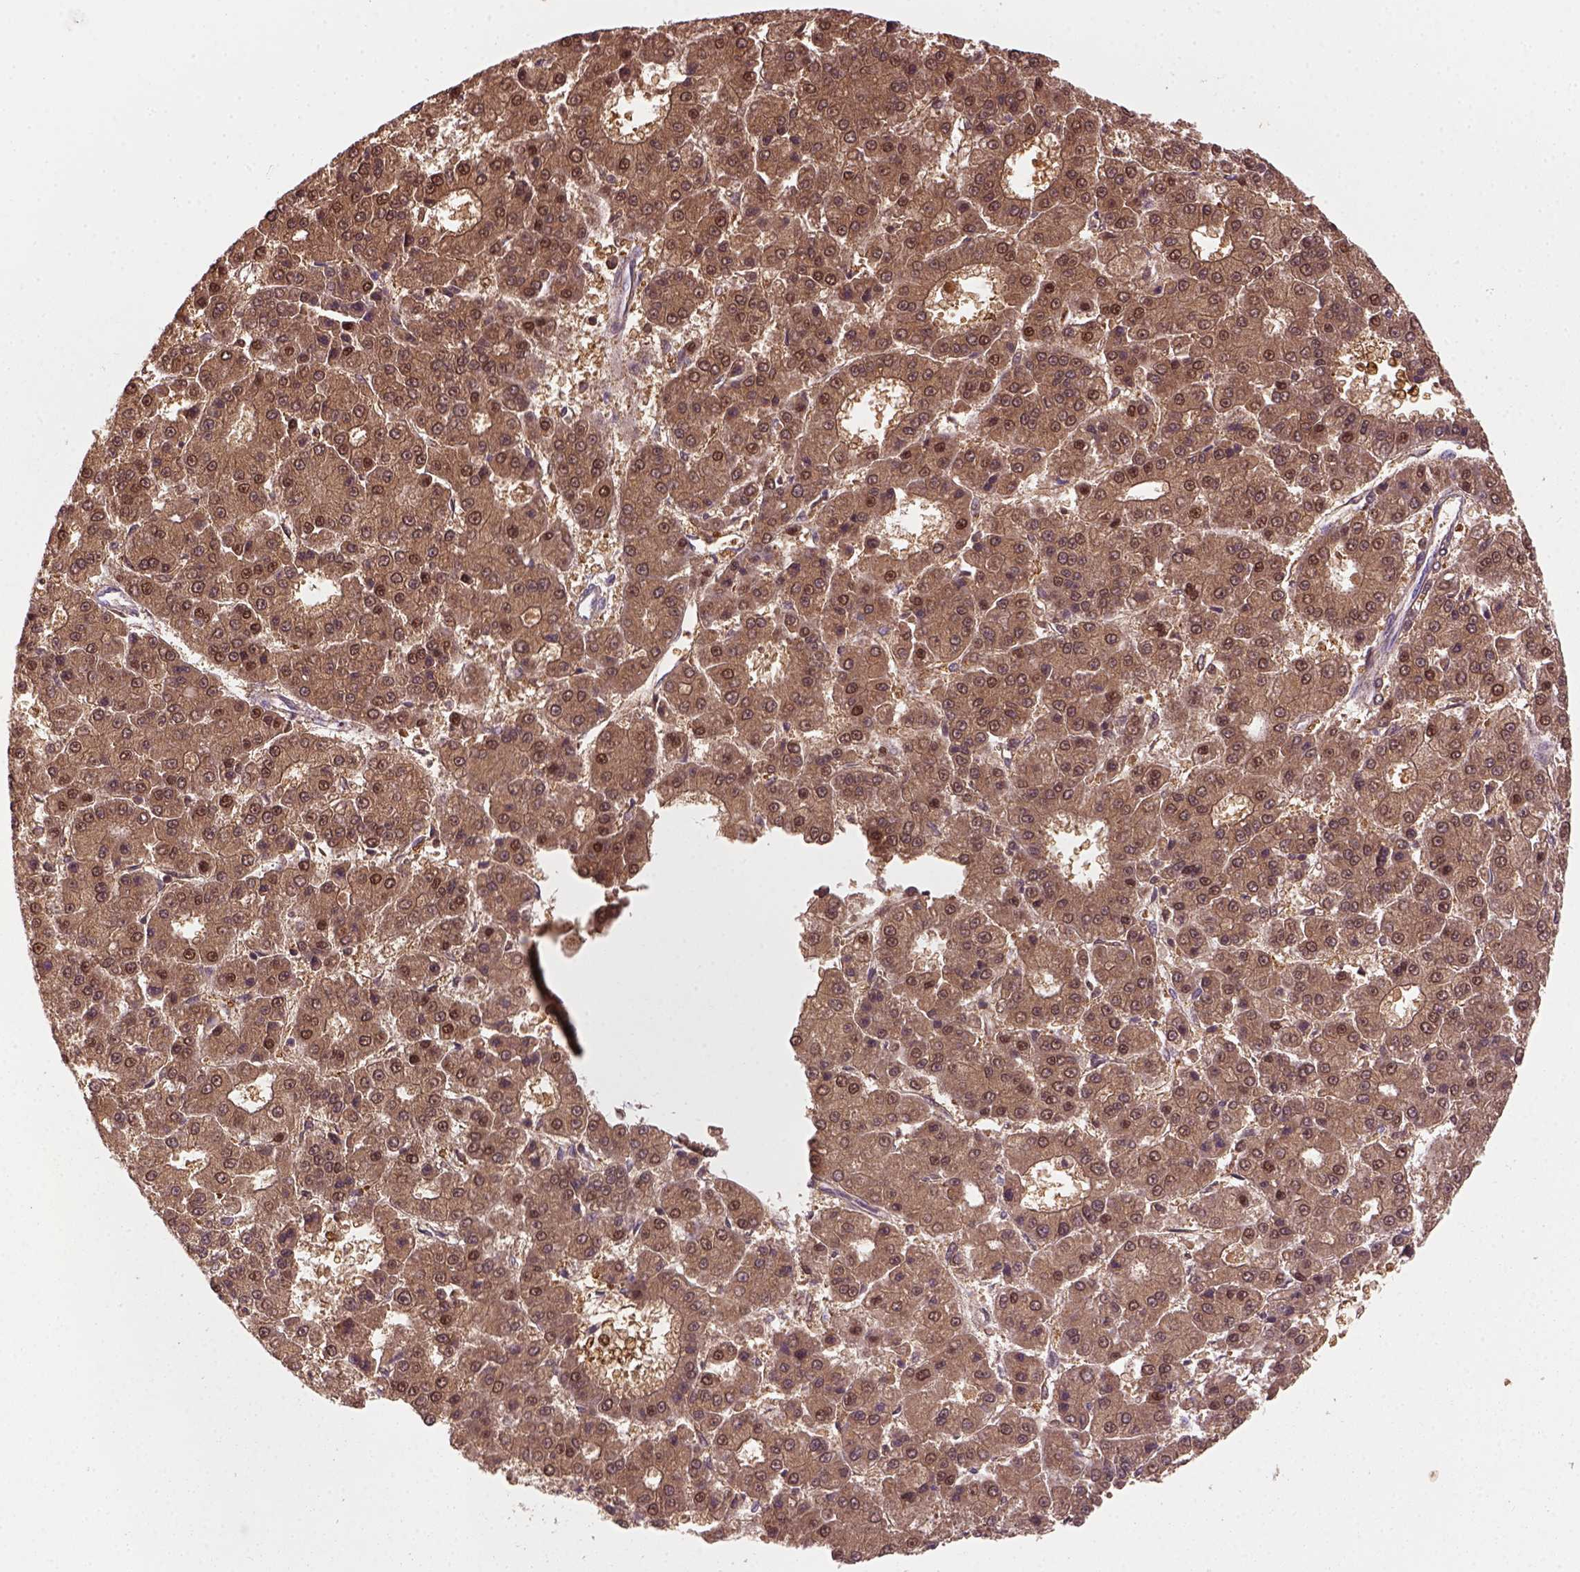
{"staining": {"intensity": "strong", "quantity": ">75%", "location": "cytoplasmic/membranous"}, "tissue": "liver cancer", "cell_type": "Tumor cells", "image_type": "cancer", "snomed": [{"axis": "morphology", "description": "Carcinoma, Hepatocellular, NOS"}, {"axis": "topography", "description": "Liver"}], "caption": "Protein staining of liver cancer (hepatocellular carcinoma) tissue reveals strong cytoplasmic/membranous staining in approximately >75% of tumor cells. (brown staining indicates protein expression, while blue staining denotes nuclei).", "gene": "GOT1", "patient": {"sex": "male", "age": 70}}